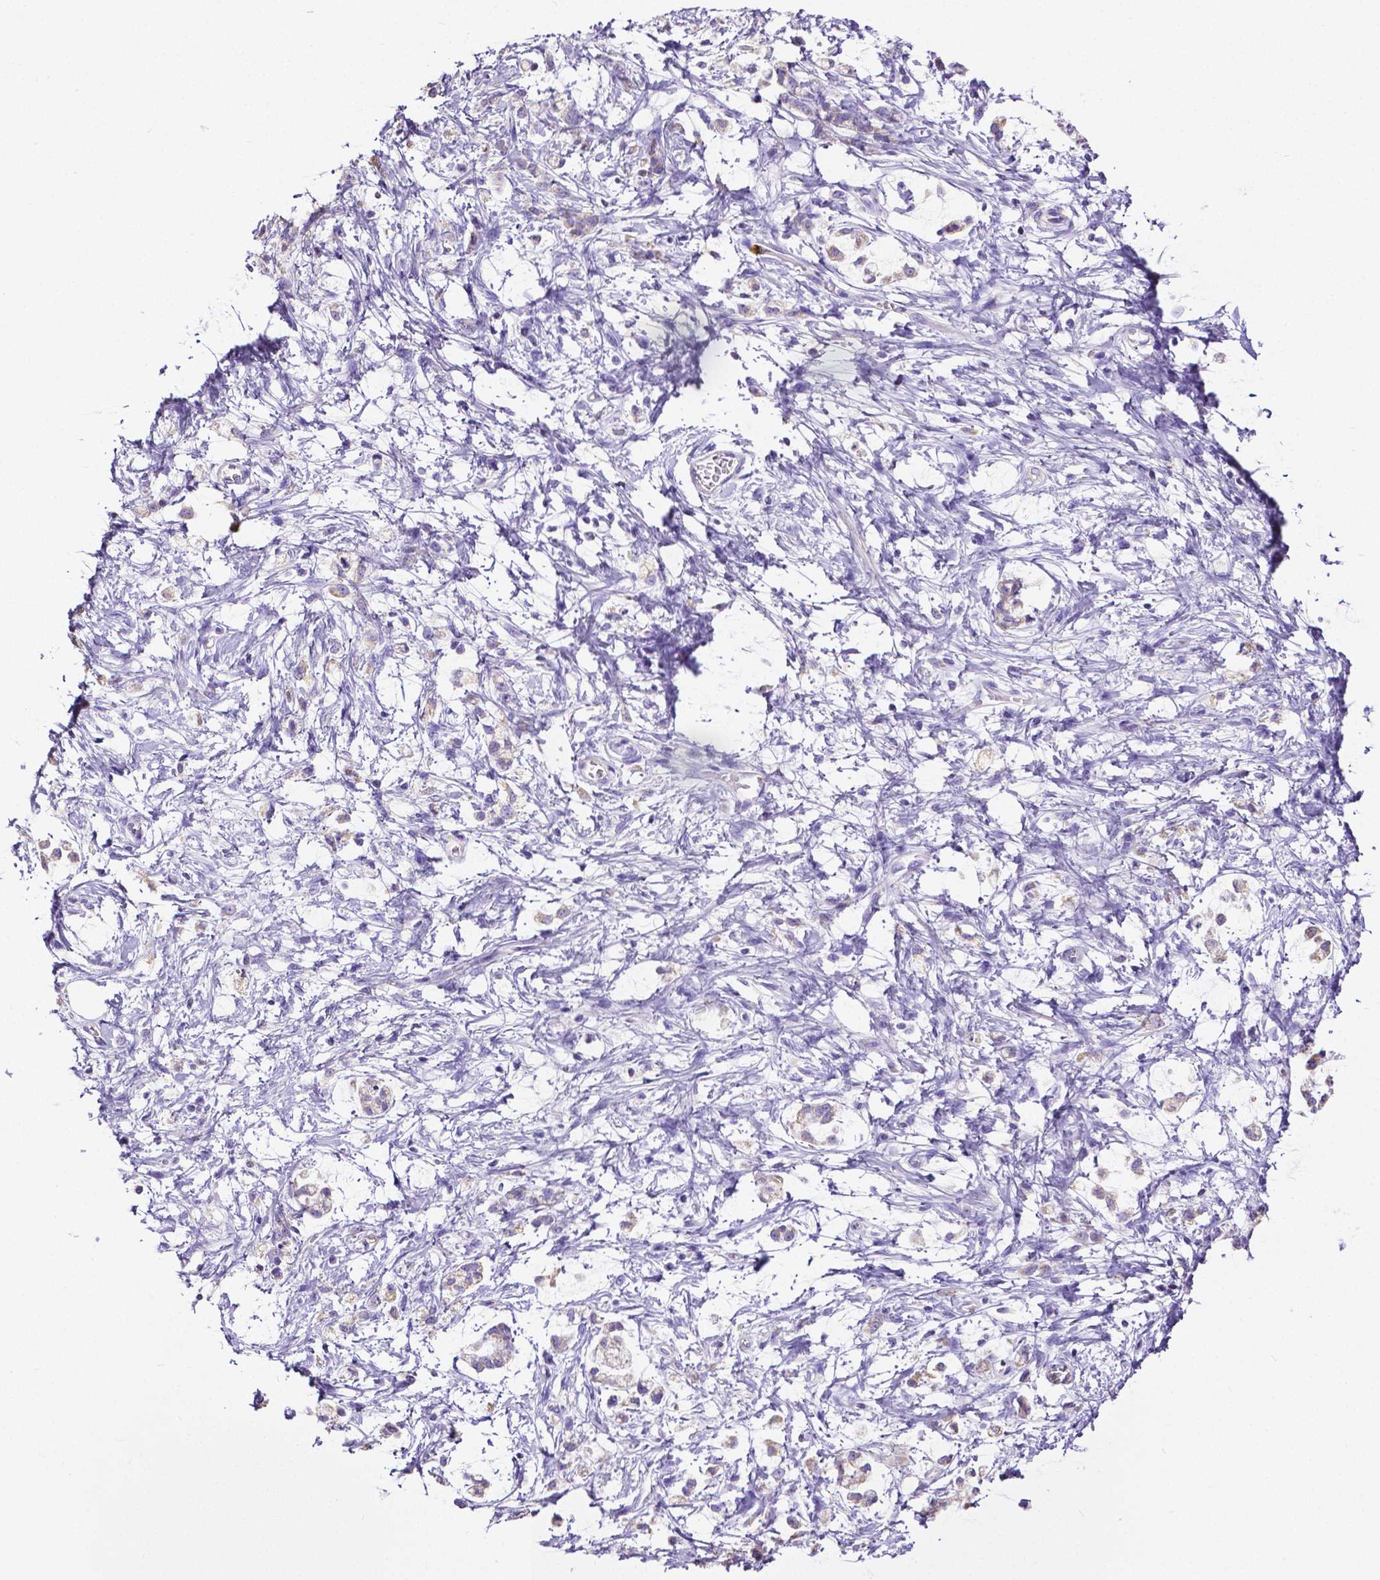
{"staining": {"intensity": "negative", "quantity": "none", "location": "none"}, "tissue": "stomach cancer", "cell_type": "Tumor cells", "image_type": "cancer", "snomed": [{"axis": "morphology", "description": "Adenocarcinoma, NOS"}, {"axis": "topography", "description": "Stomach"}], "caption": "IHC micrograph of neoplastic tissue: stomach cancer stained with DAB demonstrates no significant protein staining in tumor cells. (Stains: DAB IHC with hematoxylin counter stain, Microscopy: brightfield microscopy at high magnification).", "gene": "MMP9", "patient": {"sex": "female", "age": 60}}